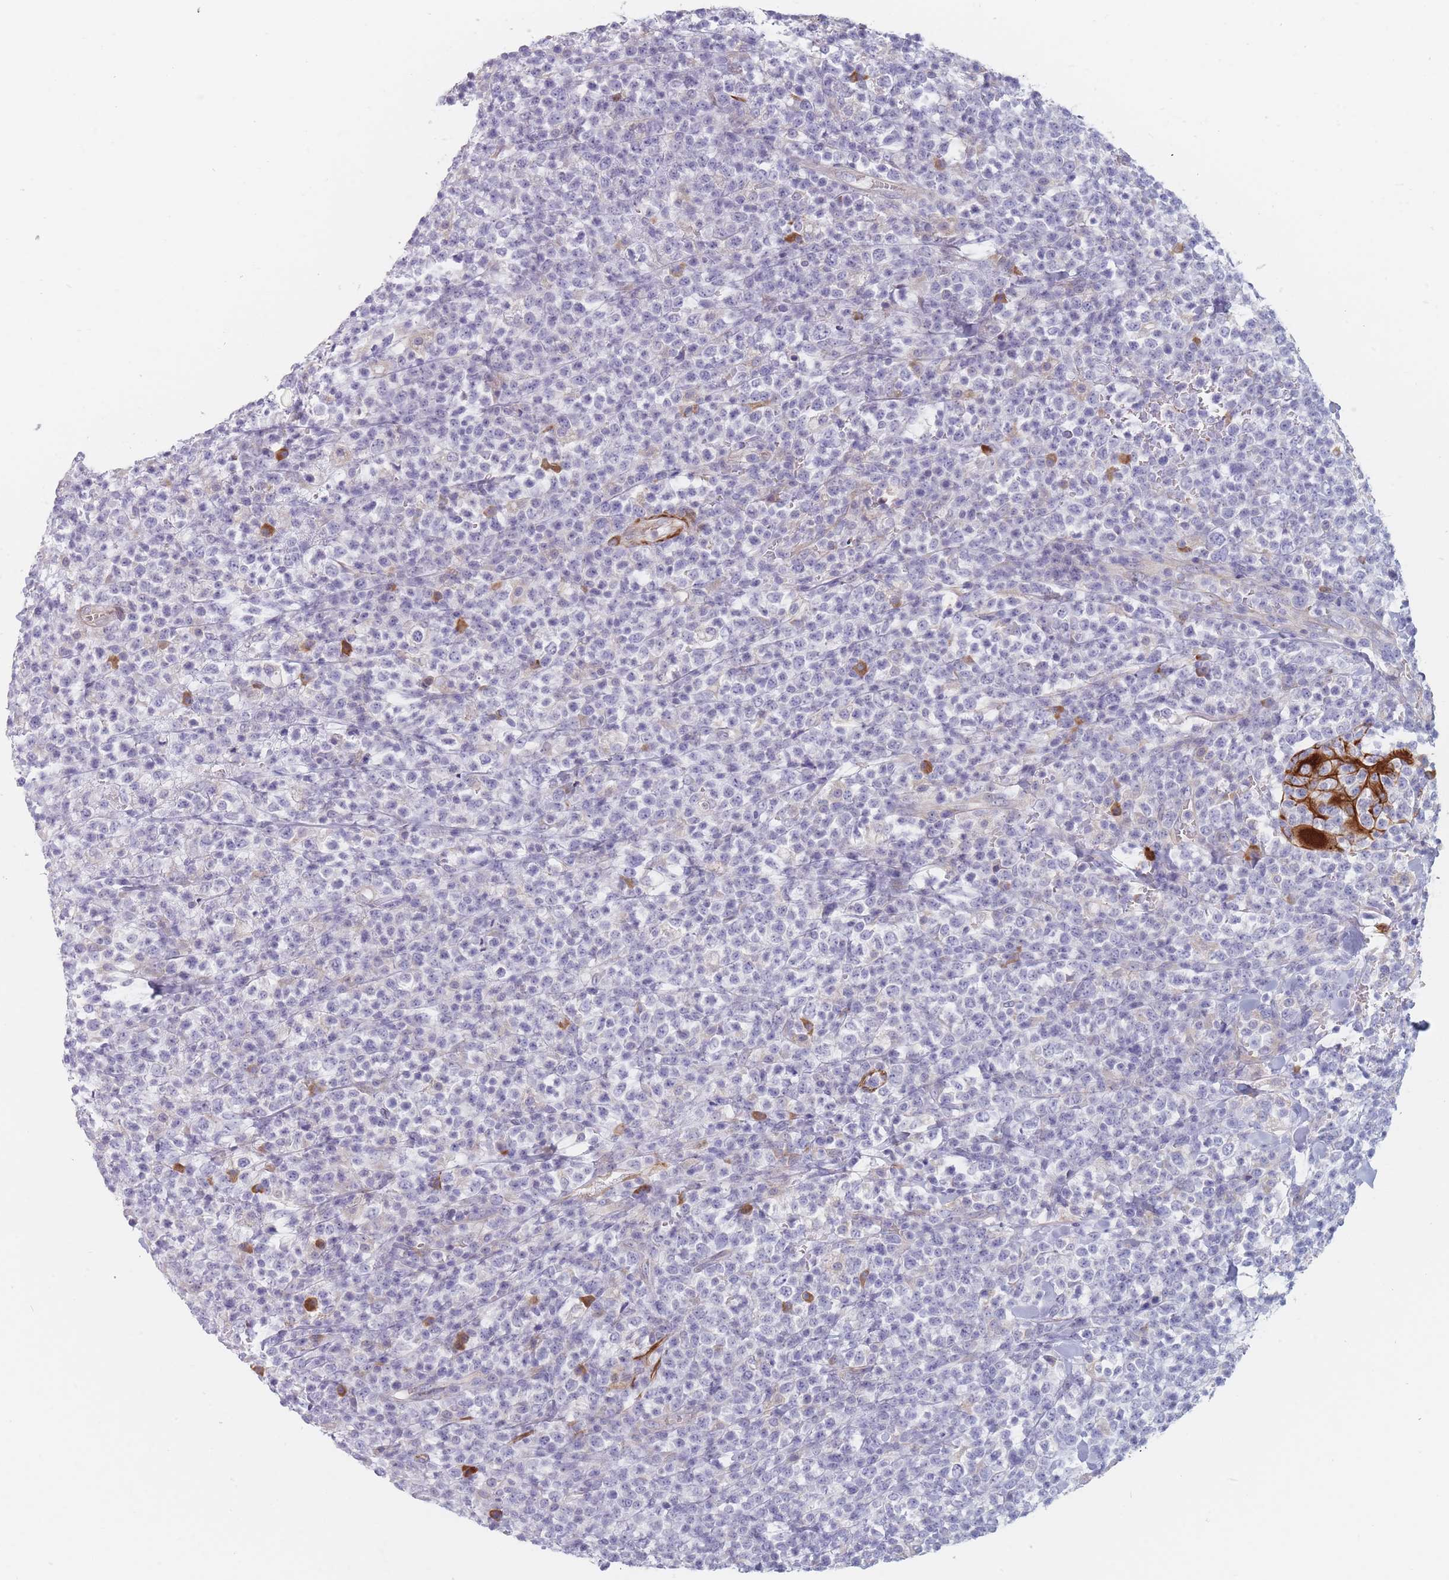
{"staining": {"intensity": "negative", "quantity": "none", "location": "none"}, "tissue": "lymphoma", "cell_type": "Tumor cells", "image_type": "cancer", "snomed": [{"axis": "morphology", "description": "Malignant lymphoma, non-Hodgkin's type, High grade"}, {"axis": "topography", "description": "Colon"}], "caption": "An IHC histopathology image of high-grade malignant lymphoma, non-Hodgkin's type is shown. There is no staining in tumor cells of high-grade malignant lymphoma, non-Hodgkin's type. Brightfield microscopy of immunohistochemistry stained with DAB (3,3'-diaminobenzidine) (brown) and hematoxylin (blue), captured at high magnification.", "gene": "ERBIN", "patient": {"sex": "female", "age": 53}}